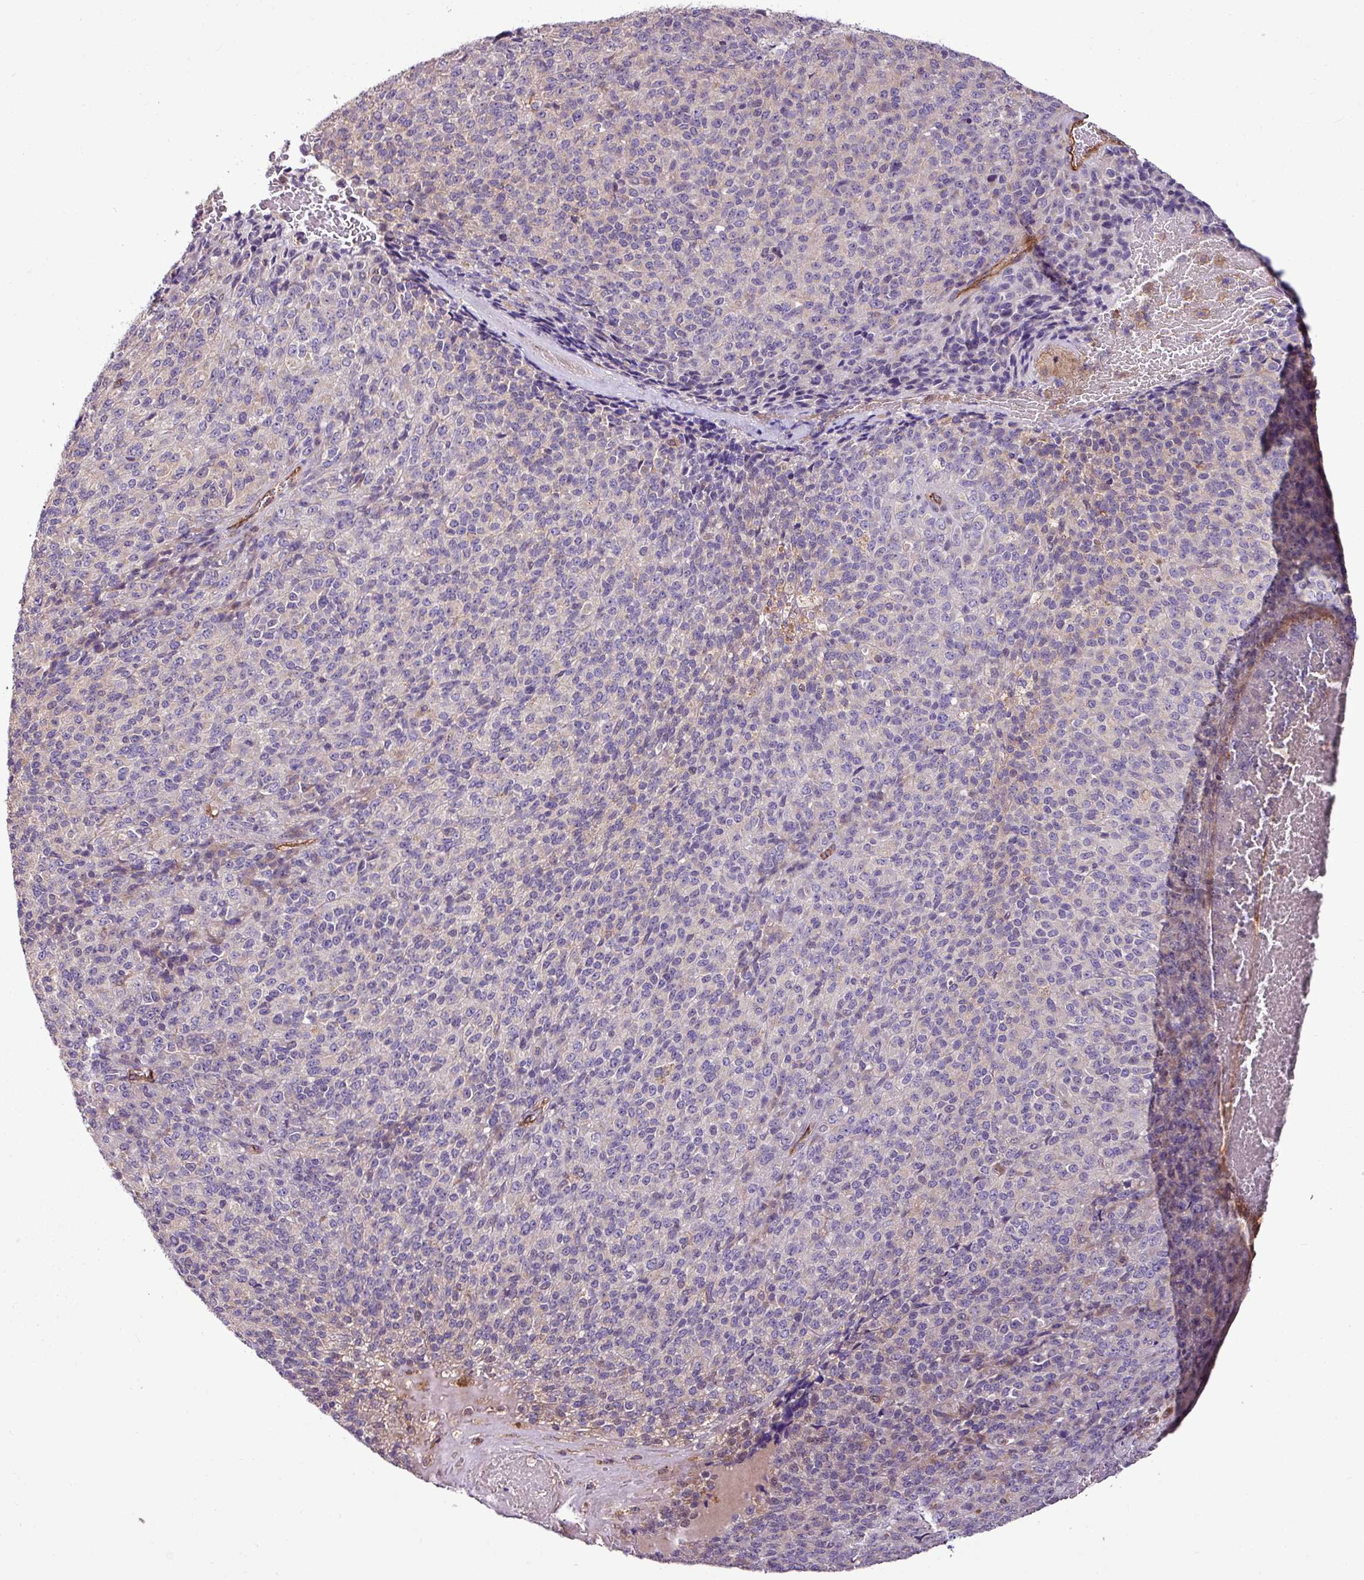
{"staining": {"intensity": "negative", "quantity": "none", "location": "none"}, "tissue": "melanoma", "cell_type": "Tumor cells", "image_type": "cancer", "snomed": [{"axis": "morphology", "description": "Malignant melanoma, Metastatic site"}, {"axis": "topography", "description": "Brain"}], "caption": "Immunohistochemistry histopathology image of neoplastic tissue: human malignant melanoma (metastatic site) stained with DAB (3,3'-diaminobenzidine) demonstrates no significant protein staining in tumor cells.", "gene": "ZNF106", "patient": {"sex": "female", "age": 56}}